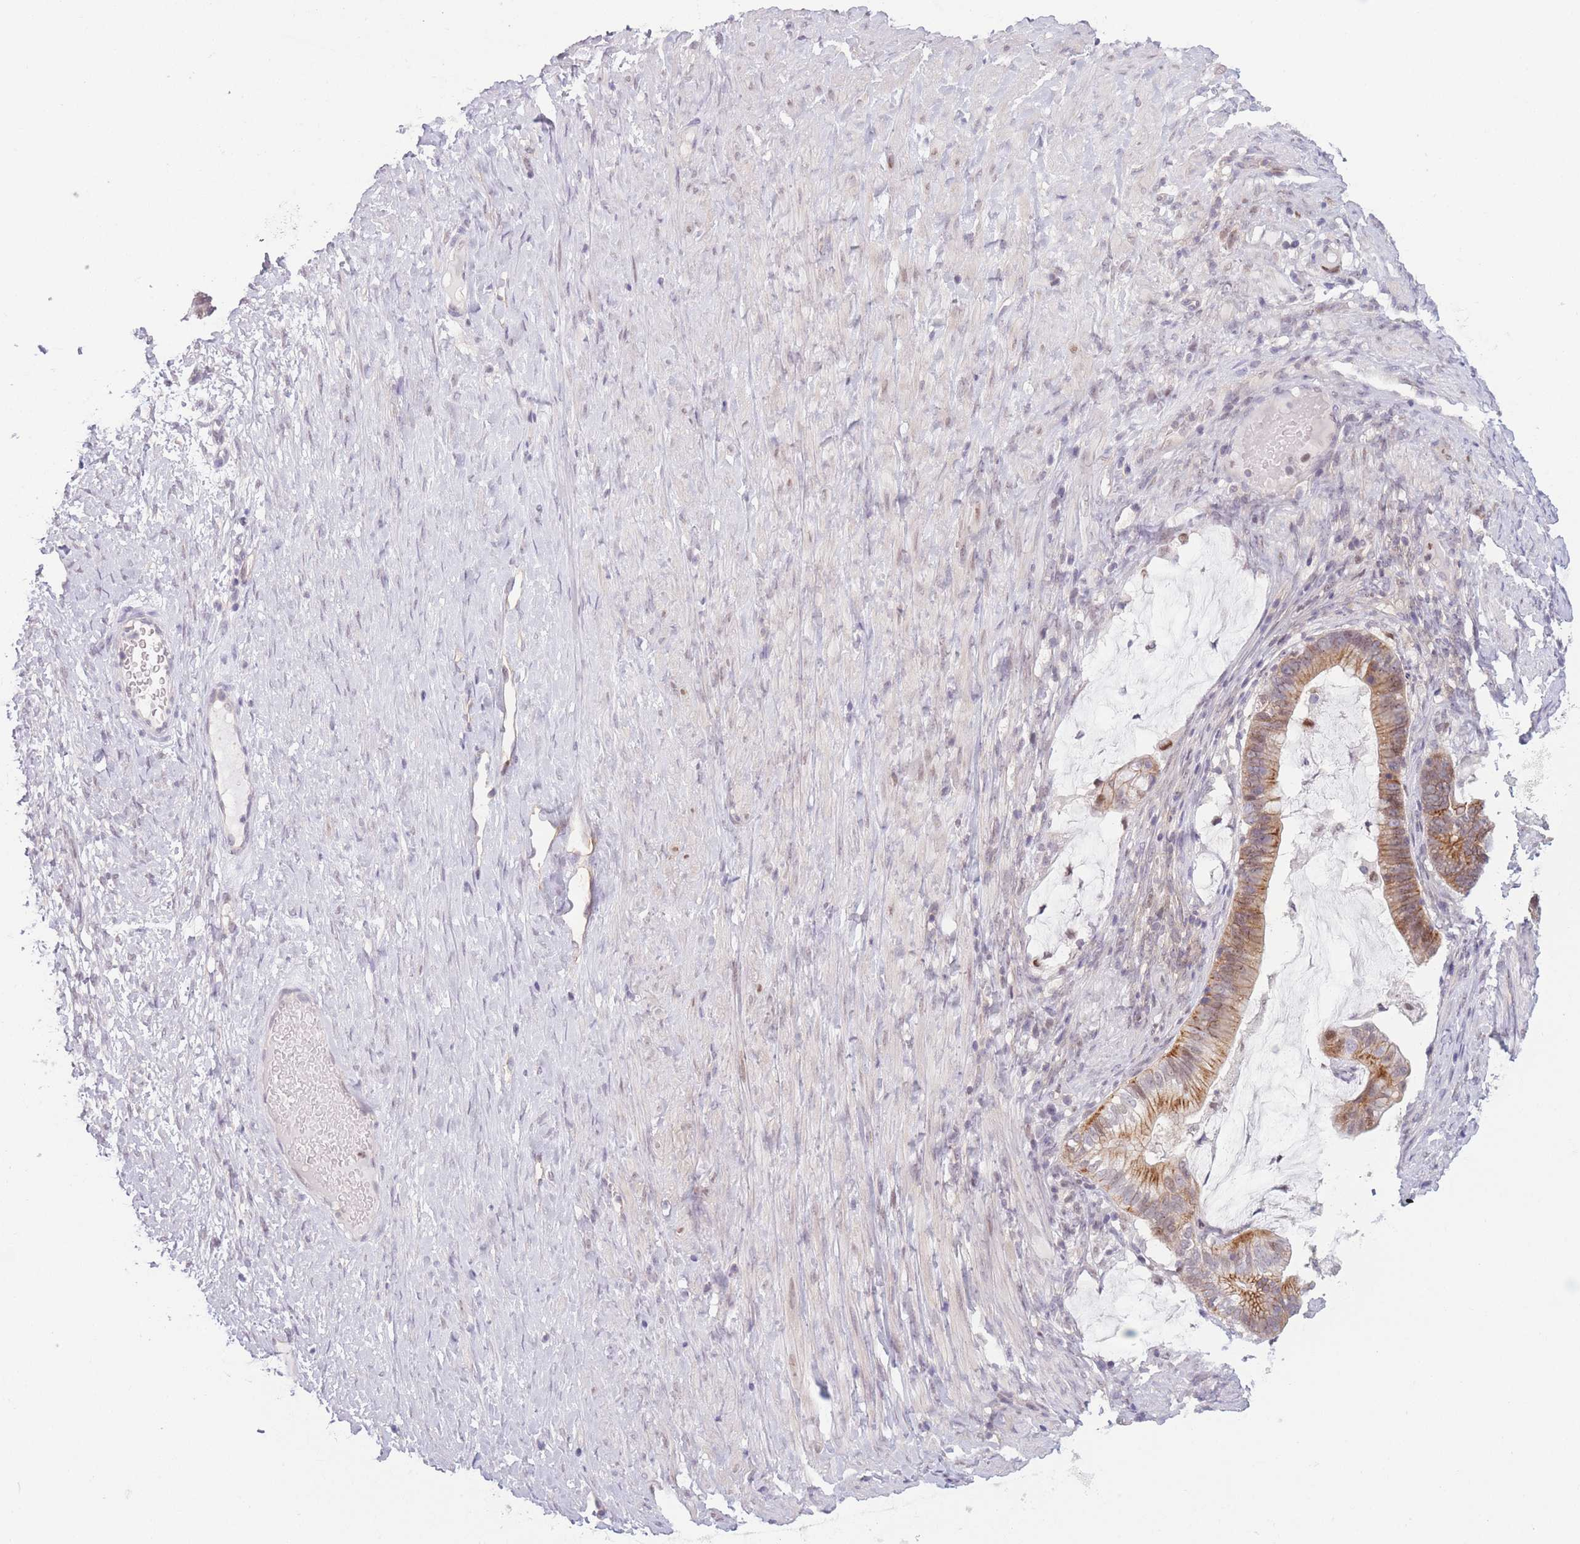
{"staining": {"intensity": "moderate", "quantity": ">75%", "location": "cytoplasmic/membranous,nuclear"}, "tissue": "ovarian cancer", "cell_type": "Tumor cells", "image_type": "cancer", "snomed": [{"axis": "morphology", "description": "Cystadenocarcinoma, mucinous, NOS"}, {"axis": "topography", "description": "Ovary"}], "caption": "This histopathology image shows immunohistochemistry staining of human mucinous cystadenocarcinoma (ovarian), with medium moderate cytoplasmic/membranous and nuclear positivity in approximately >75% of tumor cells.", "gene": "ZNF439", "patient": {"sex": "female", "age": 61}}